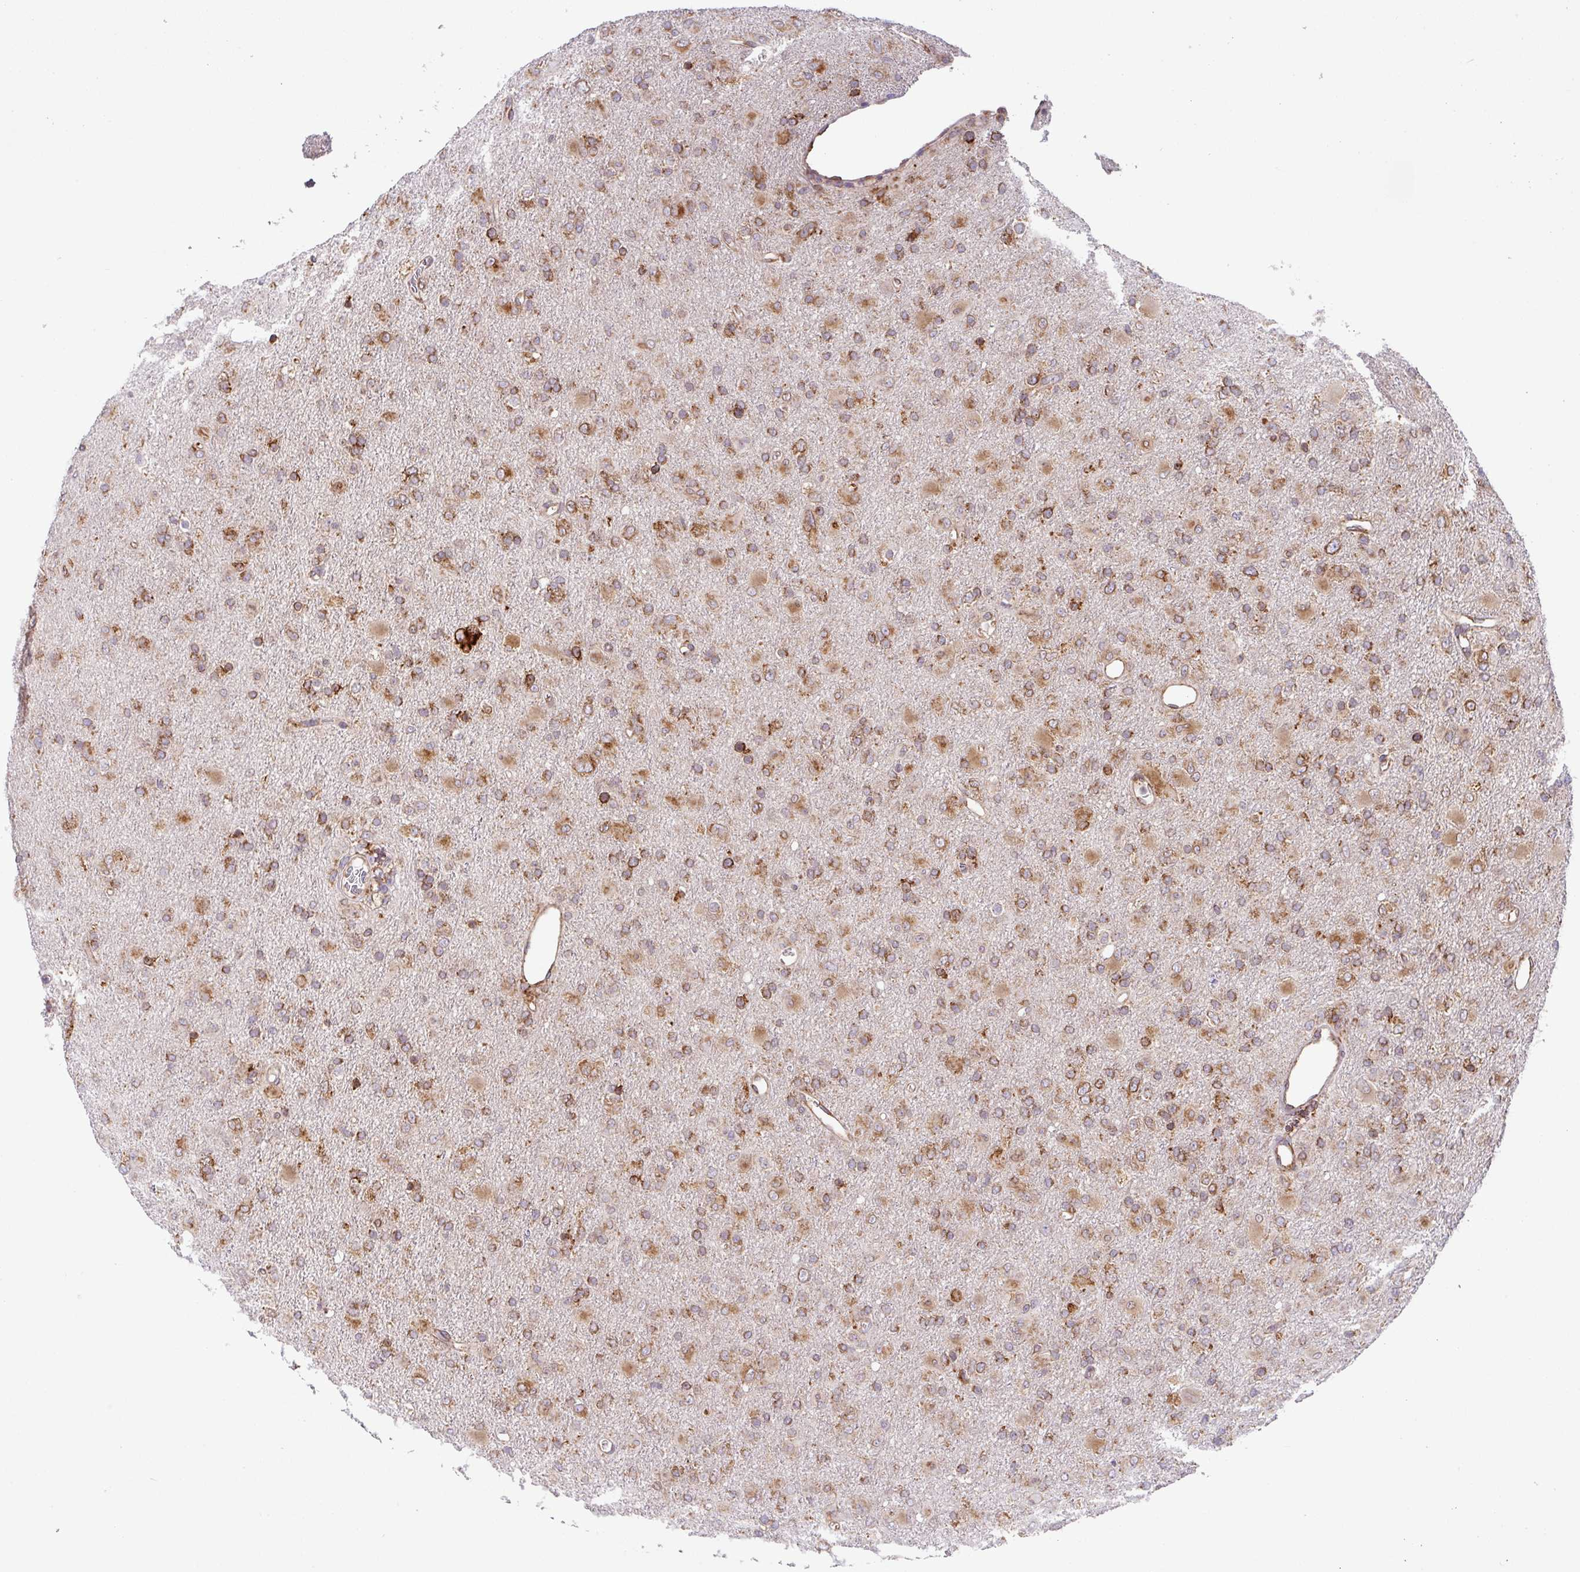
{"staining": {"intensity": "moderate", "quantity": ">75%", "location": "cytoplasmic/membranous"}, "tissue": "glioma", "cell_type": "Tumor cells", "image_type": "cancer", "snomed": [{"axis": "morphology", "description": "Glioma, malignant, Low grade"}, {"axis": "topography", "description": "Brain"}], "caption": "Human malignant low-grade glioma stained with a brown dye reveals moderate cytoplasmic/membranous positive expression in about >75% of tumor cells.", "gene": "SLC39A7", "patient": {"sex": "male", "age": 65}}